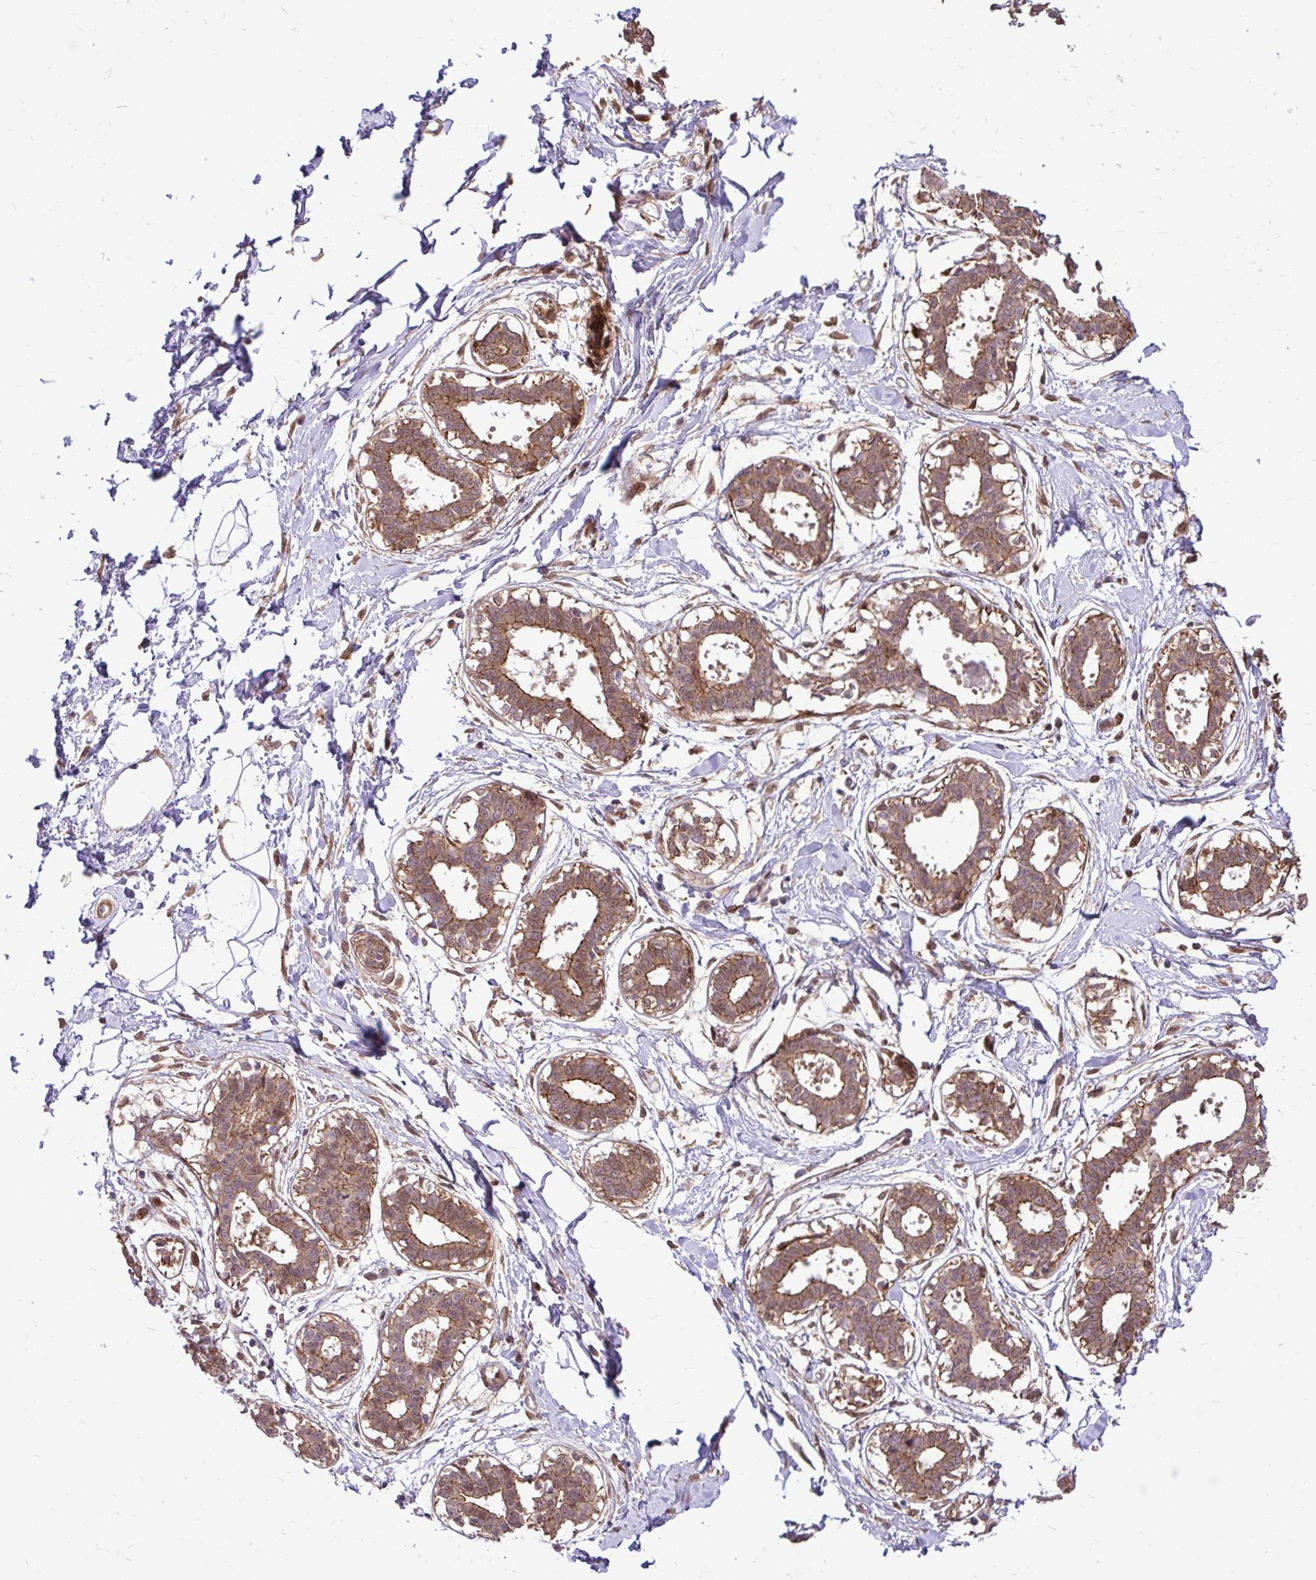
{"staining": {"intensity": "weak", "quantity": "<25%", "location": "cytoplasmic/membranous"}, "tissue": "breast", "cell_type": "Adipocytes", "image_type": "normal", "snomed": [{"axis": "morphology", "description": "Normal tissue, NOS"}, {"axis": "topography", "description": "Breast"}], "caption": "An immunohistochemistry (IHC) micrograph of unremarkable breast is shown. There is no staining in adipocytes of breast.", "gene": "TRIP6", "patient": {"sex": "female", "age": 45}}